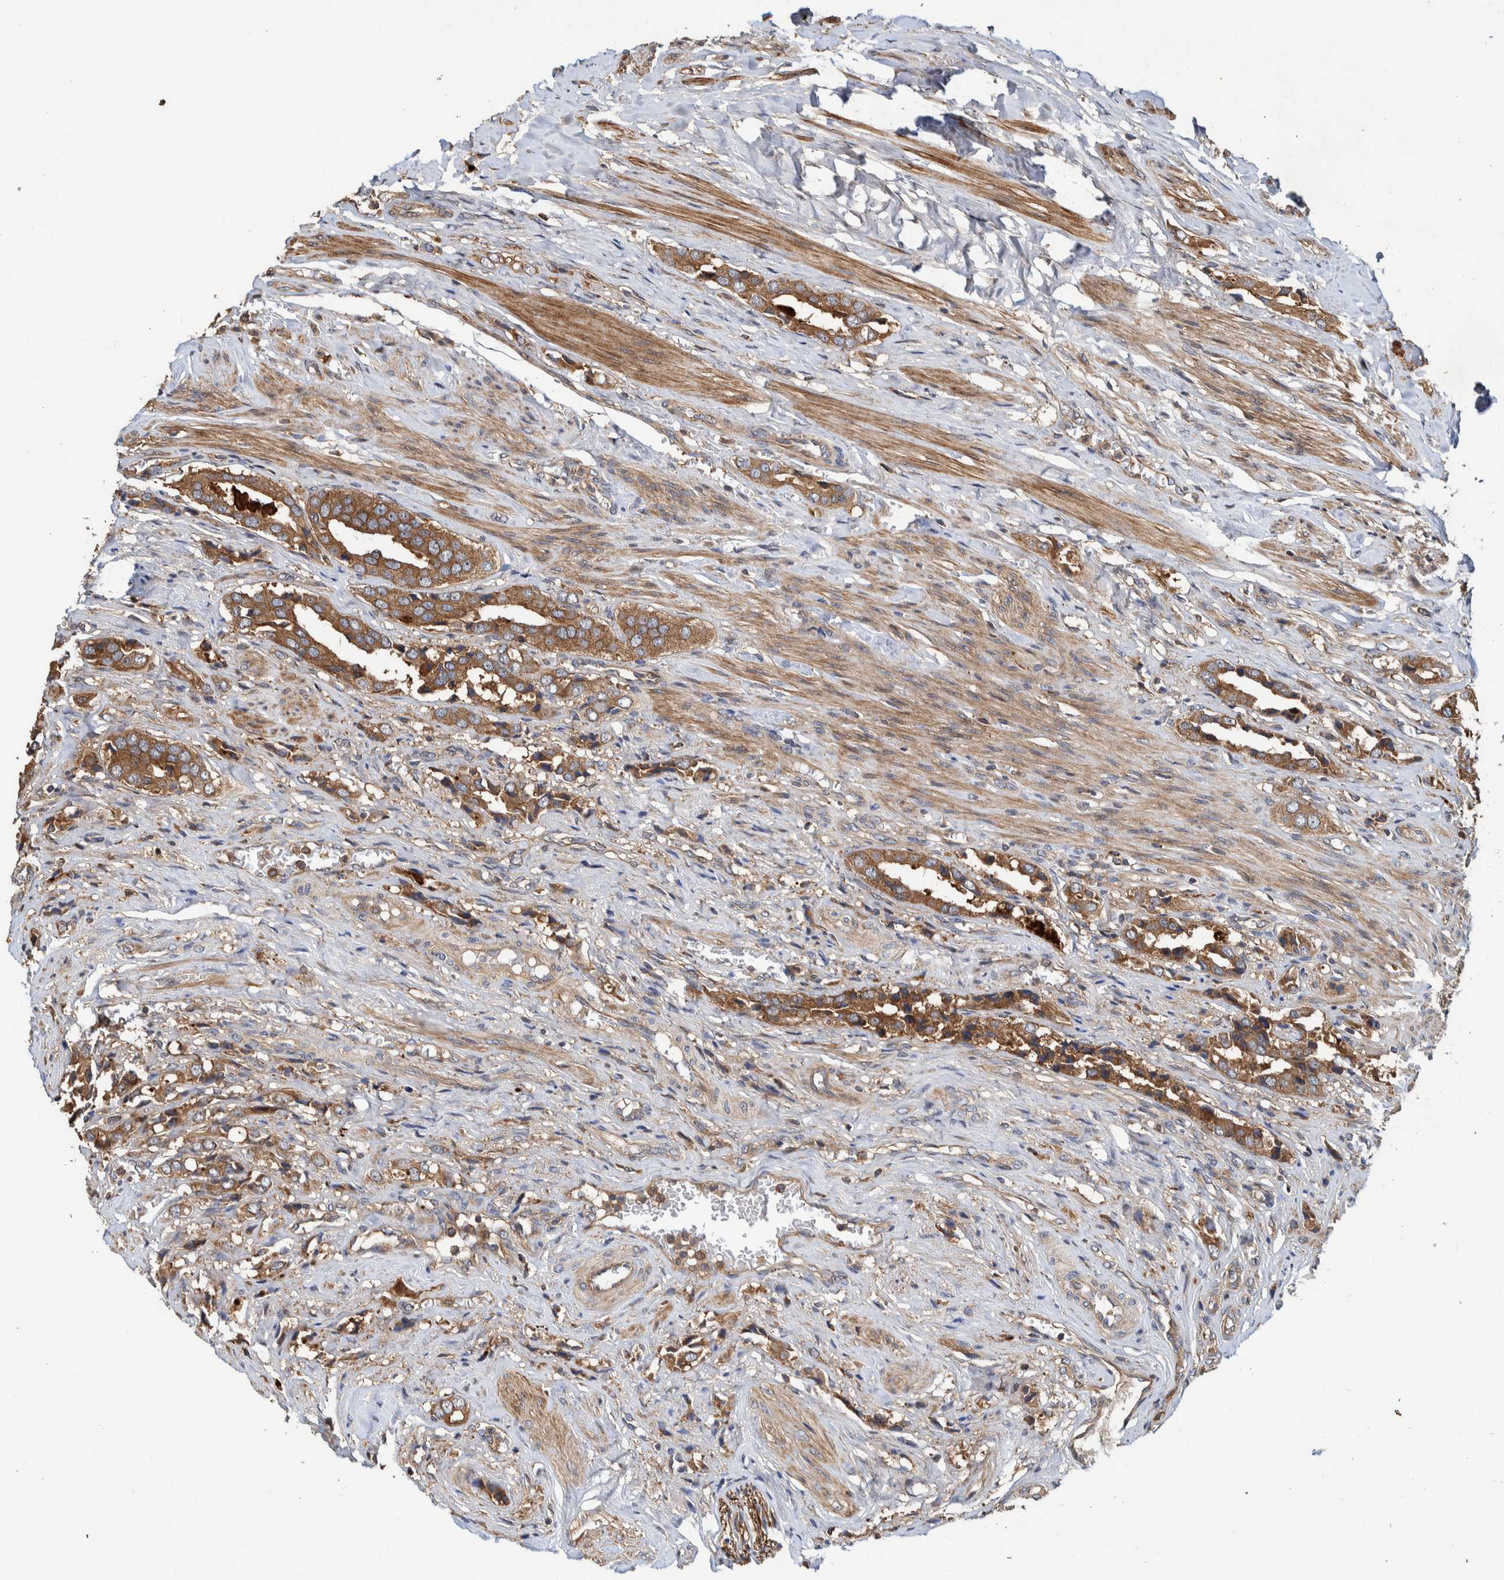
{"staining": {"intensity": "moderate", "quantity": ">75%", "location": "cytoplasmic/membranous"}, "tissue": "prostate cancer", "cell_type": "Tumor cells", "image_type": "cancer", "snomed": [{"axis": "morphology", "description": "Adenocarcinoma, High grade"}, {"axis": "topography", "description": "Prostate"}], "caption": "Immunohistochemistry of human prostate cancer shows medium levels of moderate cytoplasmic/membranous positivity in about >75% of tumor cells.", "gene": "CCDC57", "patient": {"sex": "male", "age": 52}}